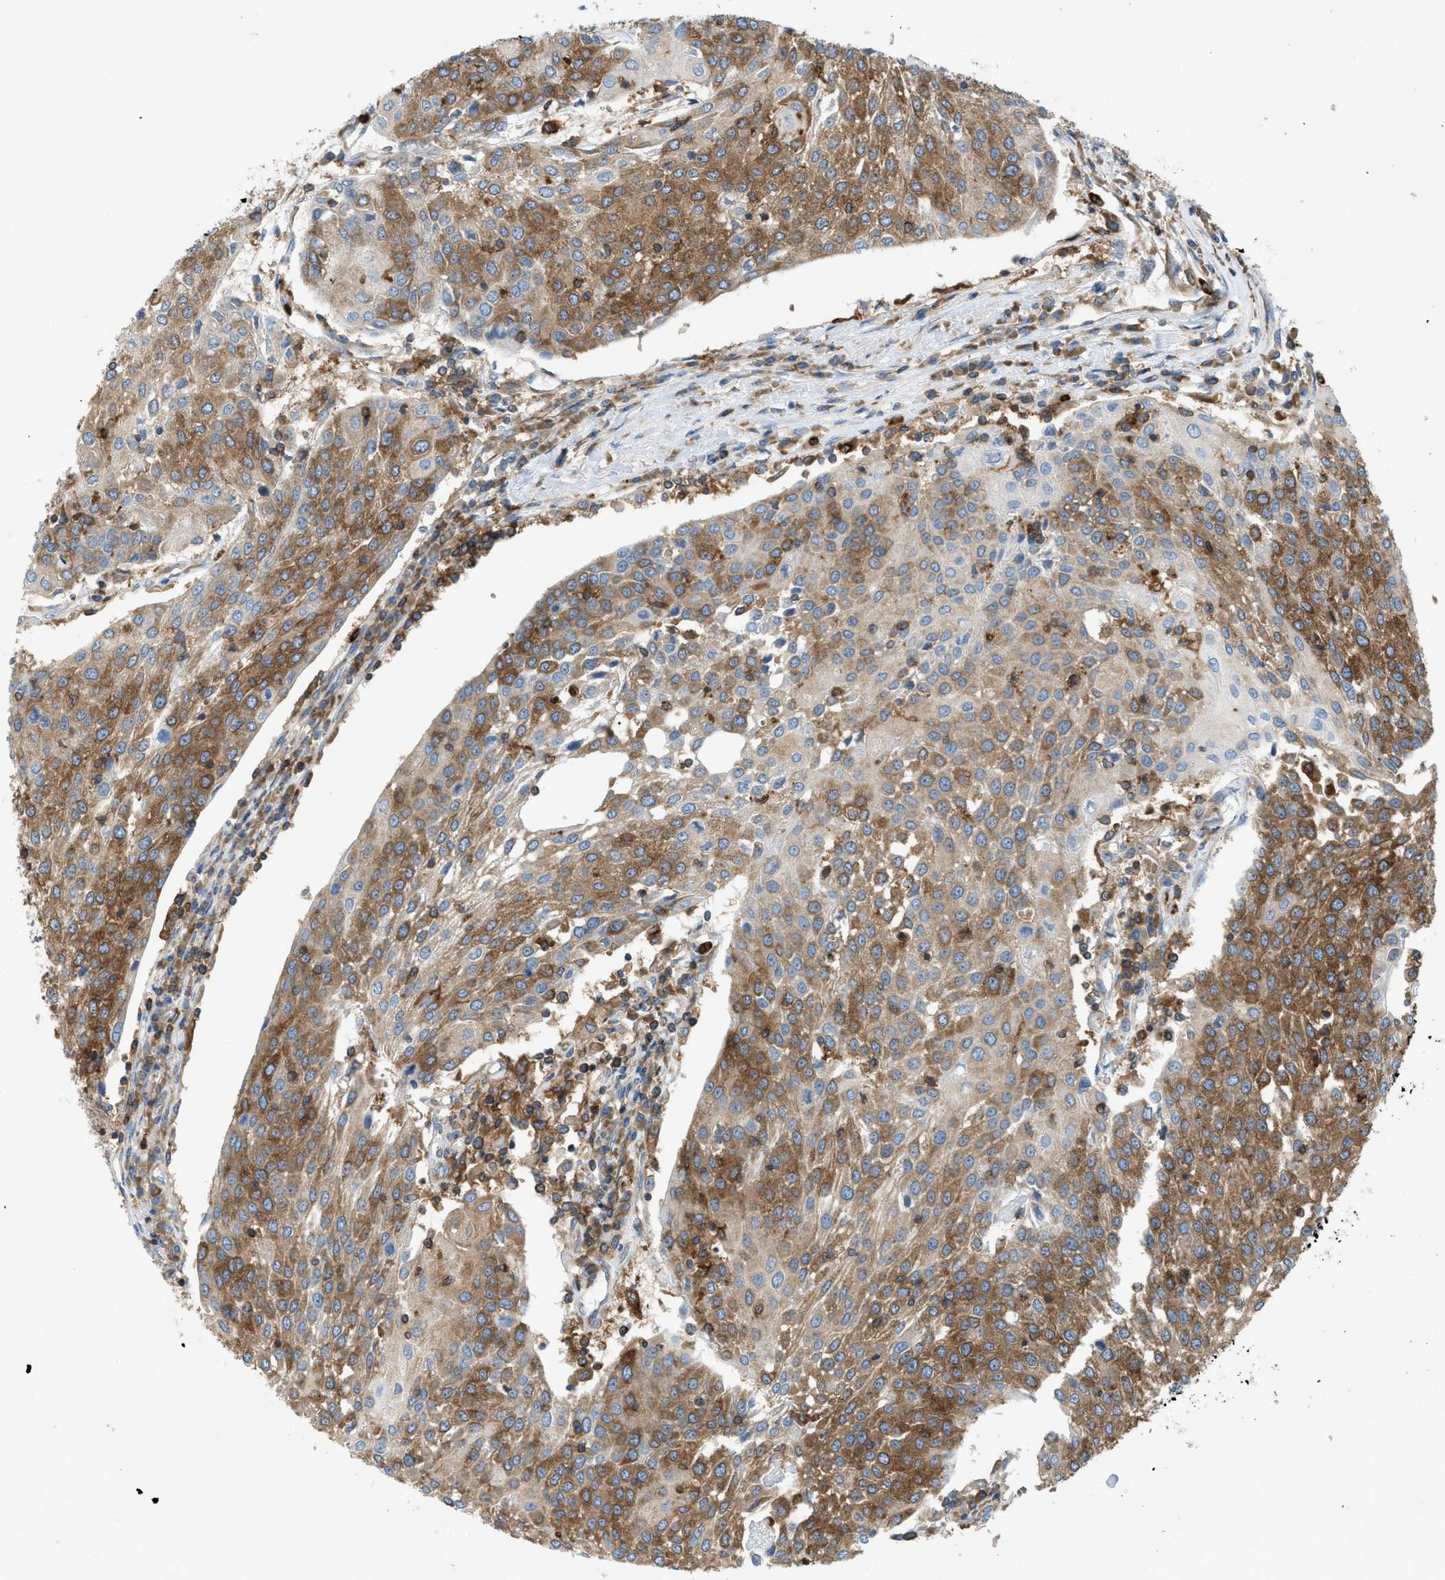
{"staining": {"intensity": "moderate", "quantity": ">75%", "location": "cytoplasmic/membranous"}, "tissue": "urothelial cancer", "cell_type": "Tumor cells", "image_type": "cancer", "snomed": [{"axis": "morphology", "description": "Urothelial carcinoma, High grade"}, {"axis": "topography", "description": "Urinary bladder"}], "caption": "Urothelial cancer tissue displays moderate cytoplasmic/membranous expression in approximately >75% of tumor cells (brown staining indicates protein expression, while blue staining denotes nuclei).", "gene": "GPAT4", "patient": {"sex": "female", "age": 85}}